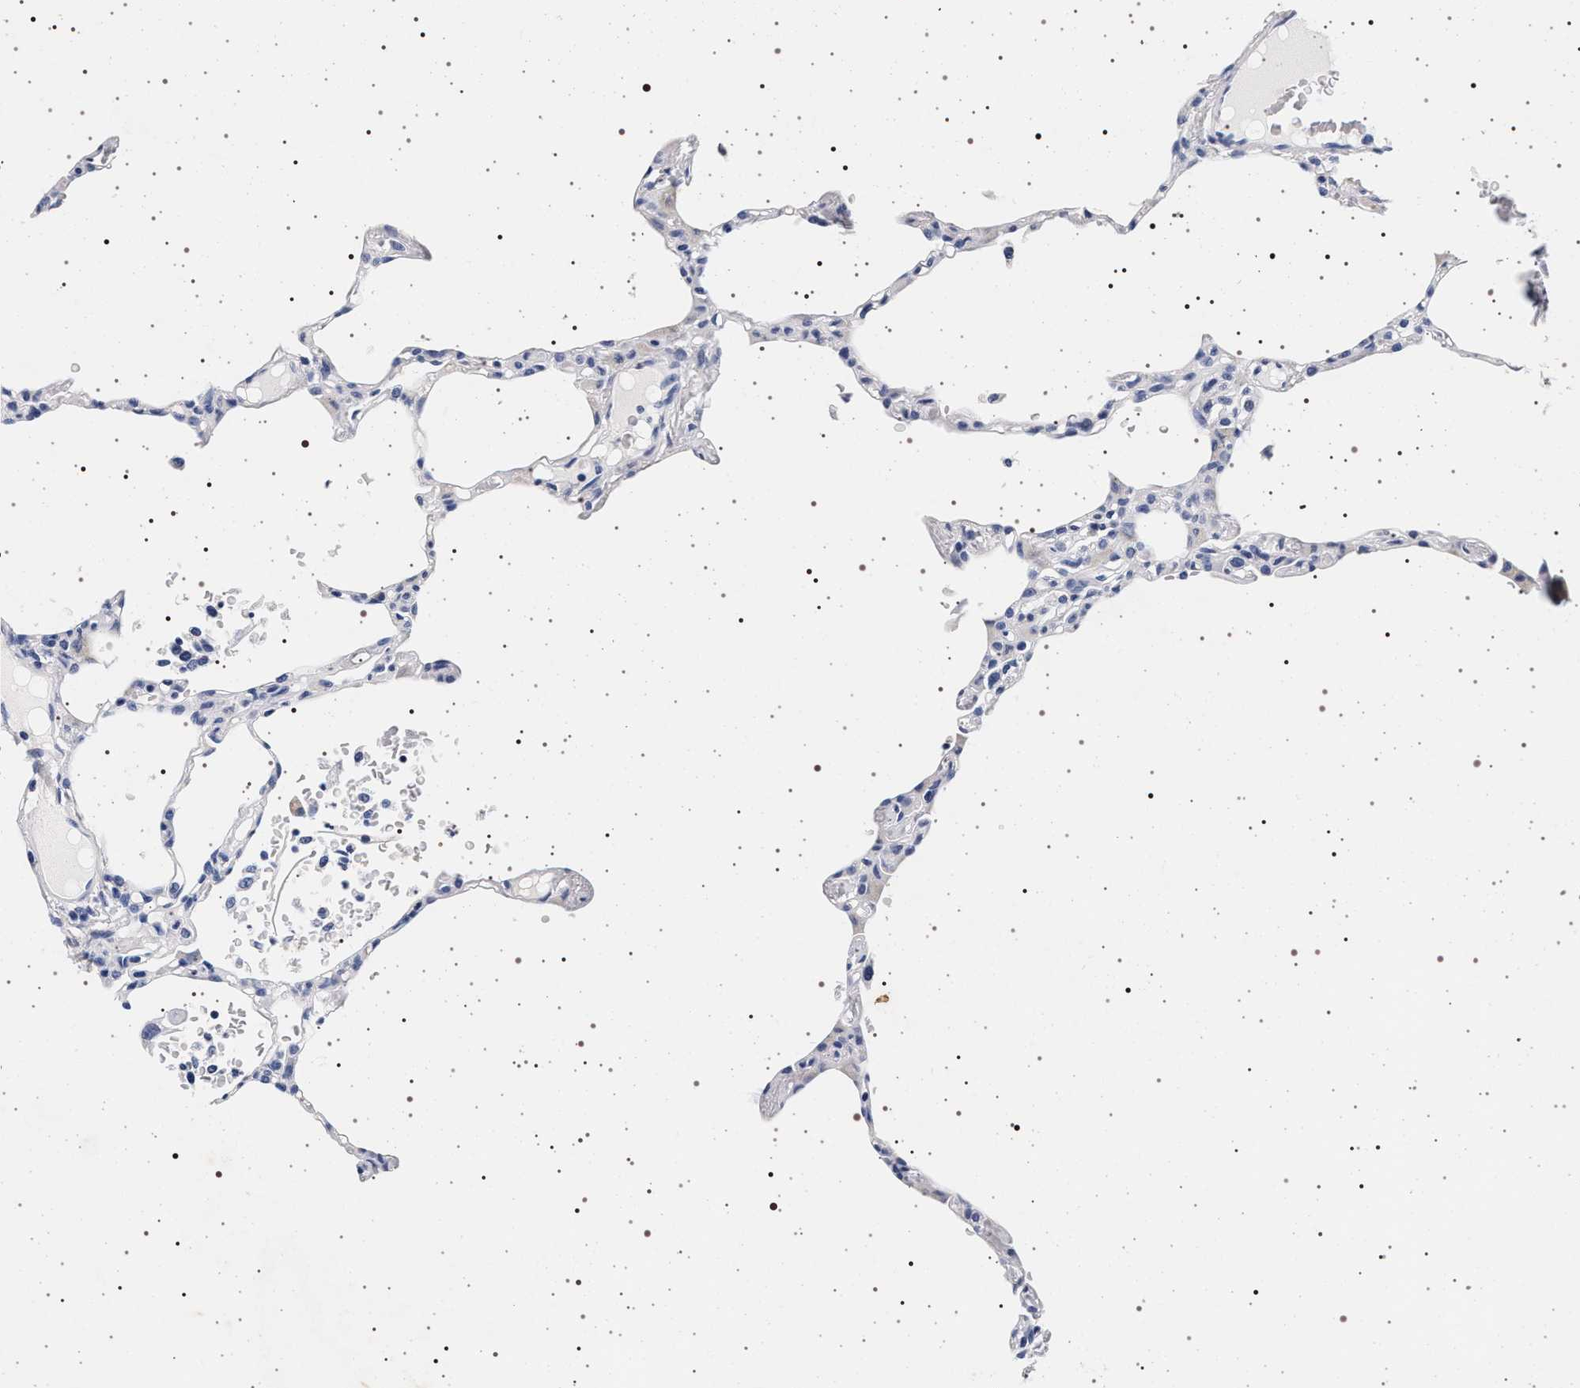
{"staining": {"intensity": "negative", "quantity": "none", "location": "none"}, "tissue": "lung", "cell_type": "Alveolar cells", "image_type": "normal", "snomed": [{"axis": "morphology", "description": "Normal tissue, NOS"}, {"axis": "topography", "description": "Lung"}], "caption": "A photomicrograph of human lung is negative for staining in alveolar cells.", "gene": "SYN1", "patient": {"sex": "female", "age": 49}}